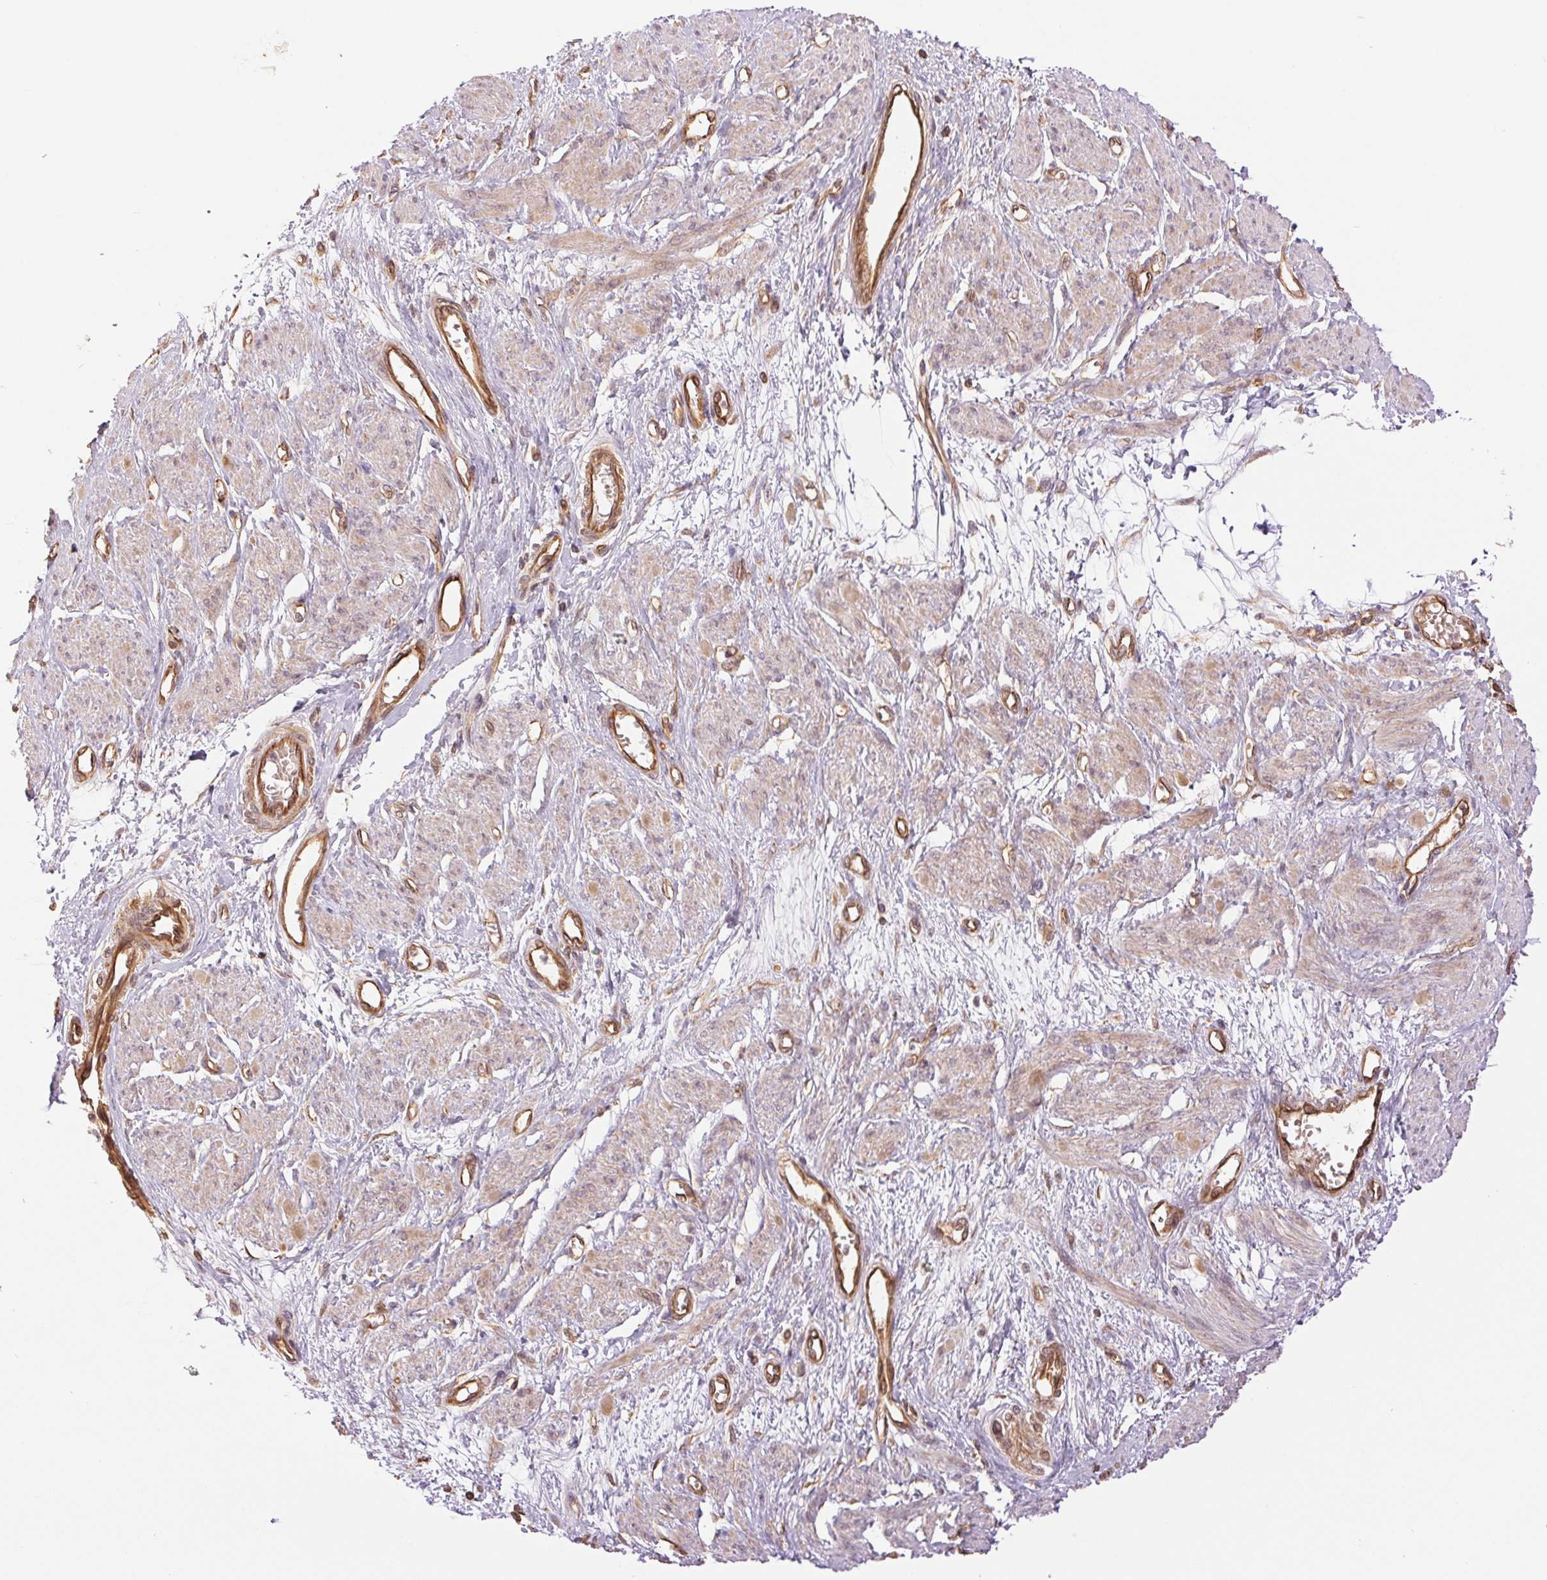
{"staining": {"intensity": "weak", "quantity": ">75%", "location": "cytoplasmic/membranous"}, "tissue": "smooth muscle", "cell_type": "Smooth muscle cells", "image_type": "normal", "snomed": [{"axis": "morphology", "description": "Normal tissue, NOS"}, {"axis": "topography", "description": "Smooth muscle"}, {"axis": "topography", "description": "Uterus"}], "caption": "Immunohistochemistry (IHC) (DAB (3,3'-diaminobenzidine)) staining of unremarkable human smooth muscle reveals weak cytoplasmic/membranous protein positivity in about >75% of smooth muscle cells. The staining is performed using DAB (3,3'-diaminobenzidine) brown chromogen to label protein expression. The nuclei are counter-stained blue using hematoxylin.", "gene": "STARD7", "patient": {"sex": "female", "age": 39}}